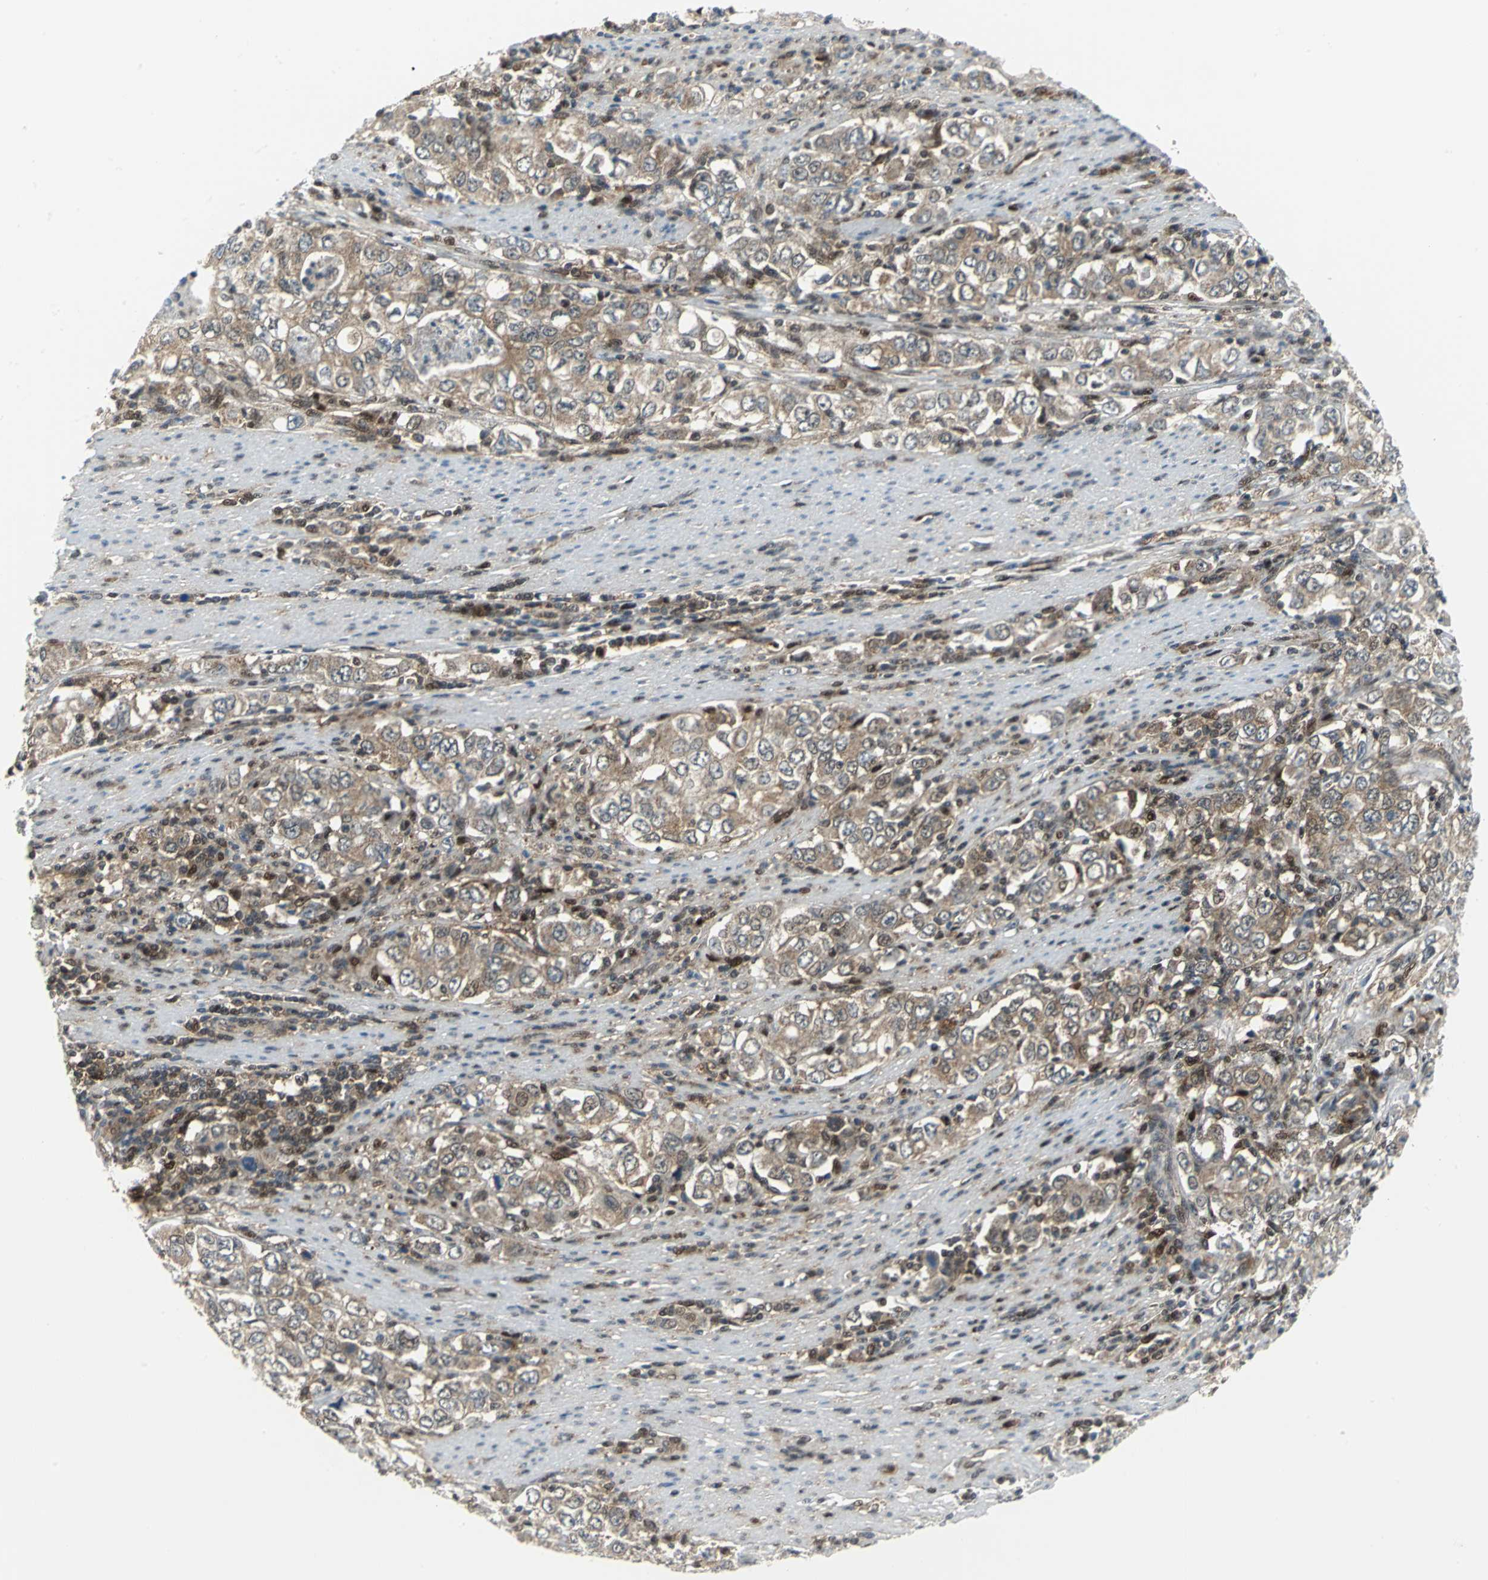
{"staining": {"intensity": "moderate", "quantity": ">75%", "location": "cytoplasmic/membranous"}, "tissue": "stomach cancer", "cell_type": "Tumor cells", "image_type": "cancer", "snomed": [{"axis": "morphology", "description": "Adenocarcinoma, NOS"}, {"axis": "topography", "description": "Stomach, lower"}], "caption": "Immunohistochemistry (IHC) histopathology image of human stomach cancer stained for a protein (brown), which shows medium levels of moderate cytoplasmic/membranous staining in about >75% of tumor cells.", "gene": "PSMA4", "patient": {"sex": "female", "age": 72}}